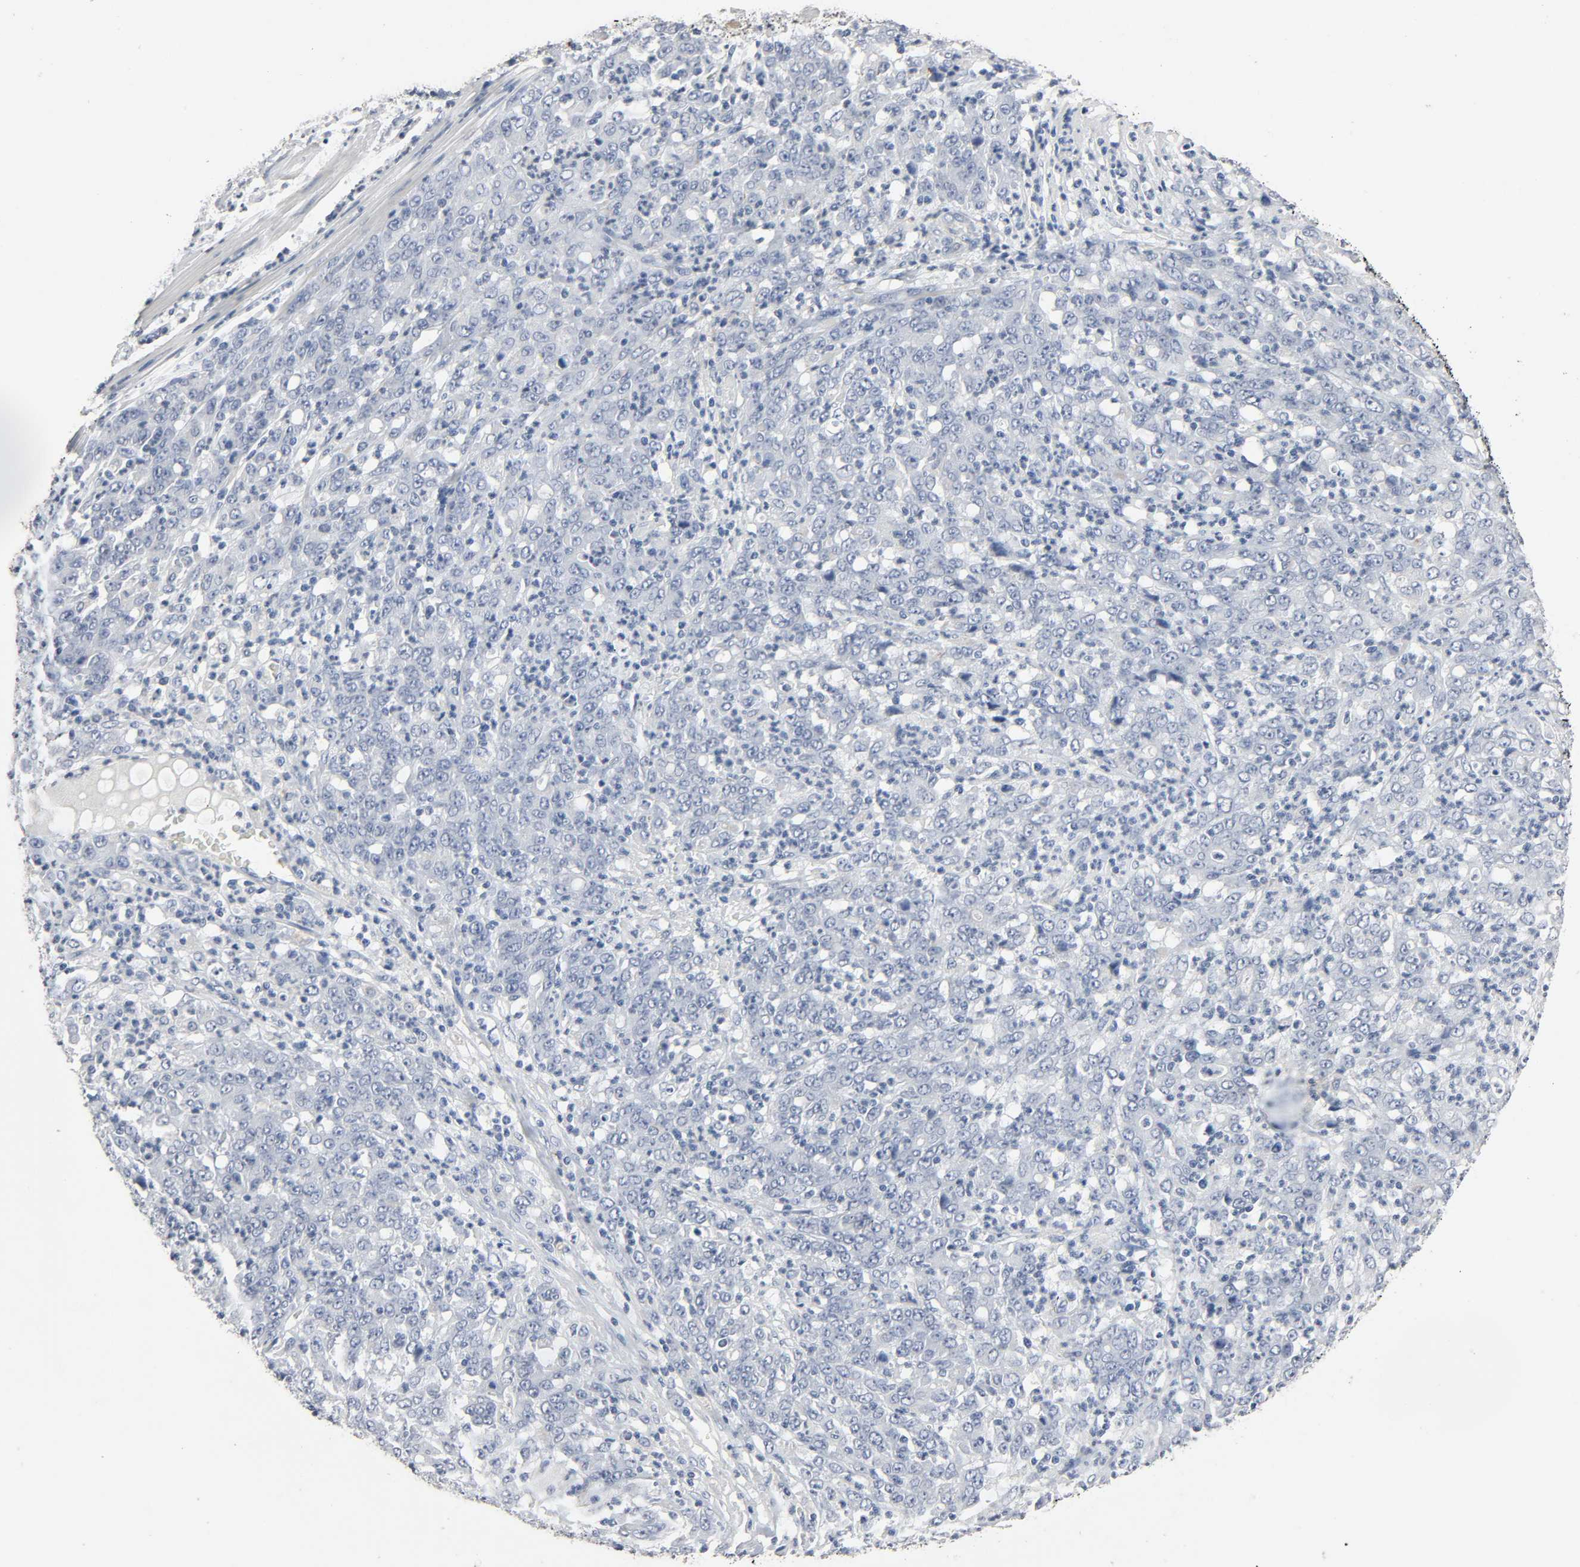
{"staining": {"intensity": "negative", "quantity": "none", "location": "none"}, "tissue": "stomach cancer", "cell_type": "Tumor cells", "image_type": "cancer", "snomed": [{"axis": "morphology", "description": "Adenocarcinoma, NOS"}, {"axis": "topography", "description": "Stomach, lower"}], "caption": "Immunohistochemistry of human stomach cancer shows no expression in tumor cells.", "gene": "FBLN5", "patient": {"sex": "female", "age": 71}}